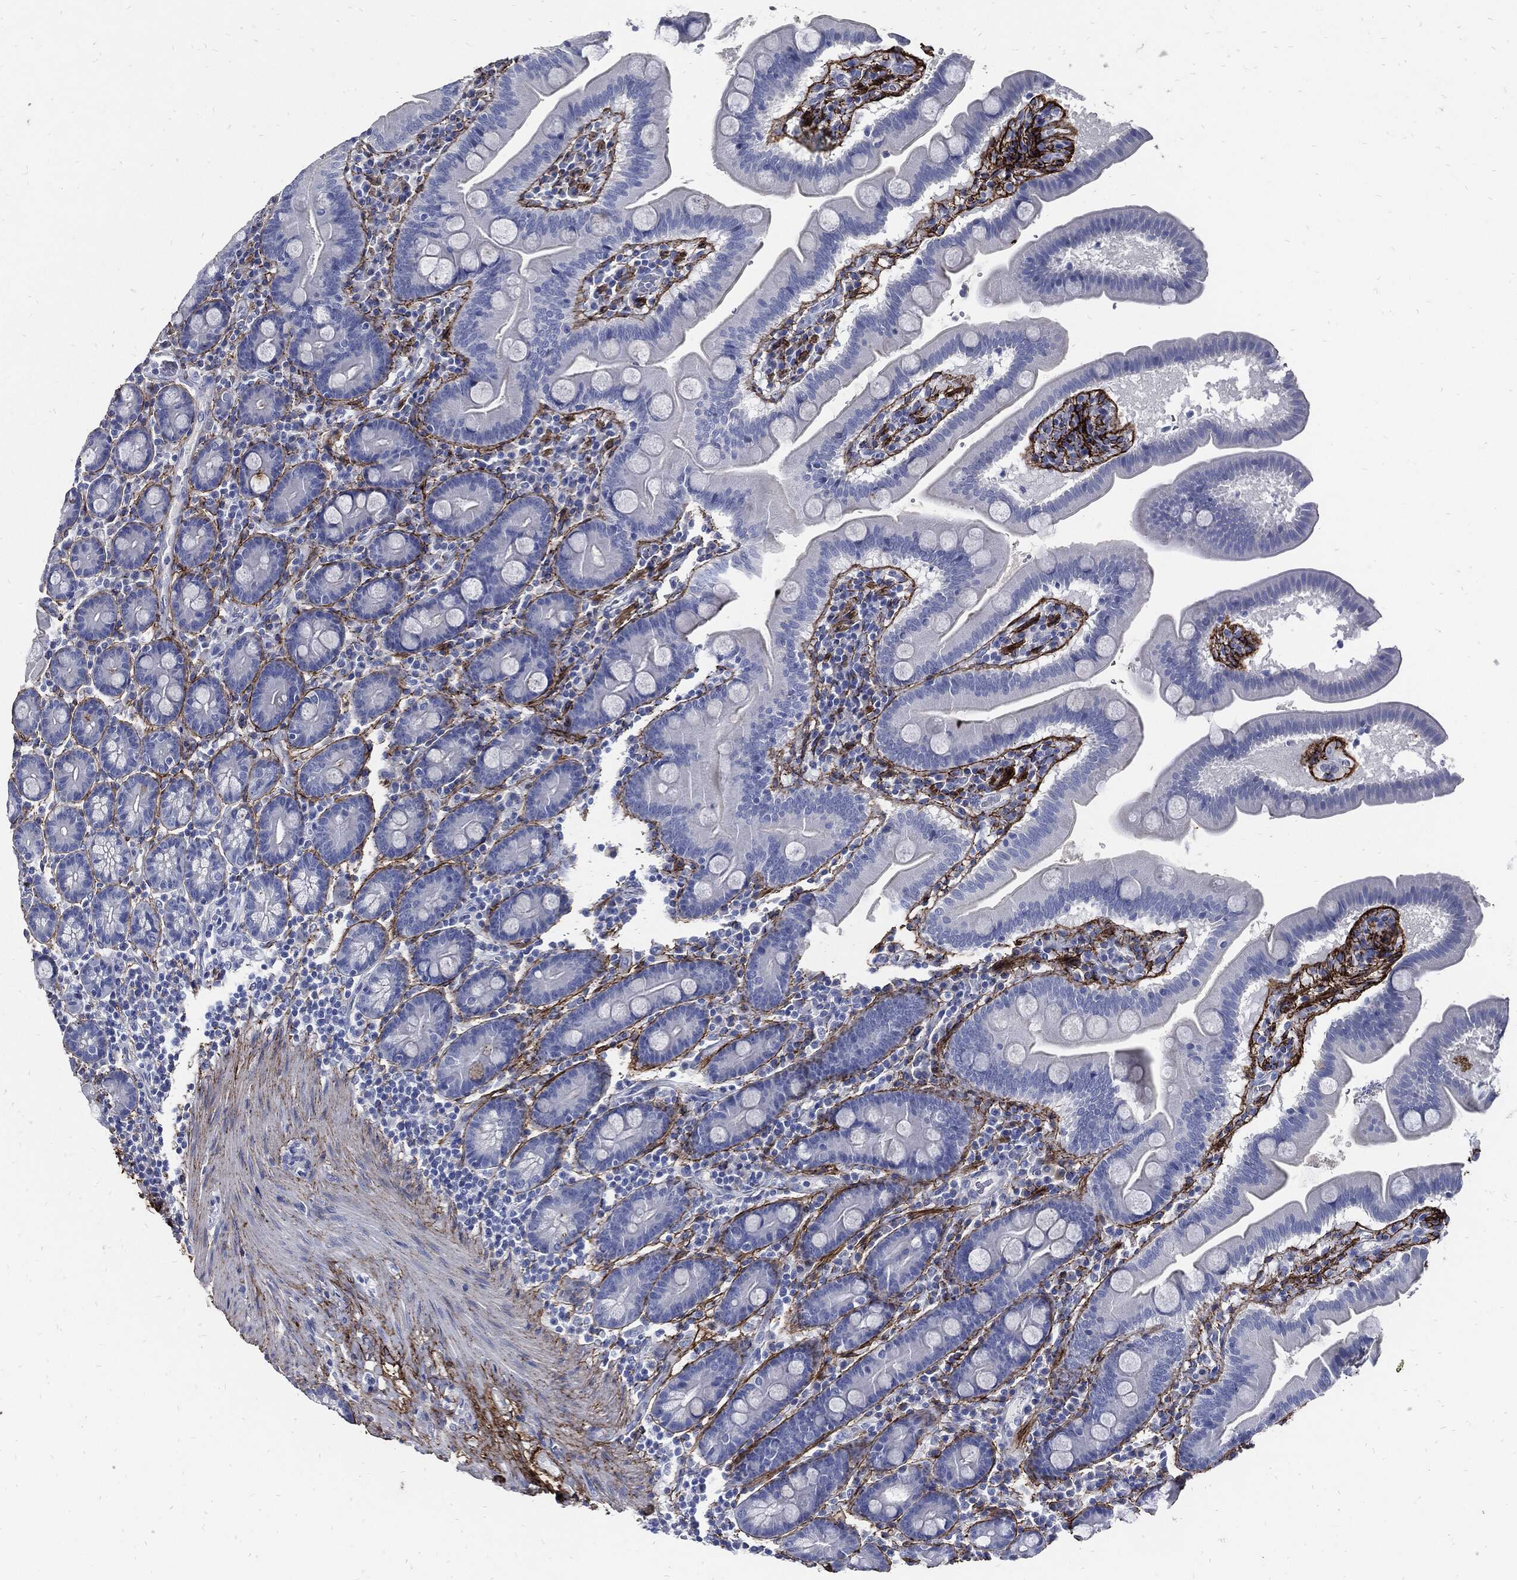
{"staining": {"intensity": "negative", "quantity": "none", "location": "none"}, "tissue": "duodenum", "cell_type": "Glandular cells", "image_type": "normal", "snomed": [{"axis": "morphology", "description": "Normal tissue, NOS"}, {"axis": "topography", "description": "Duodenum"}], "caption": "This is a photomicrograph of immunohistochemistry (IHC) staining of benign duodenum, which shows no positivity in glandular cells.", "gene": "FBN1", "patient": {"sex": "male", "age": 59}}